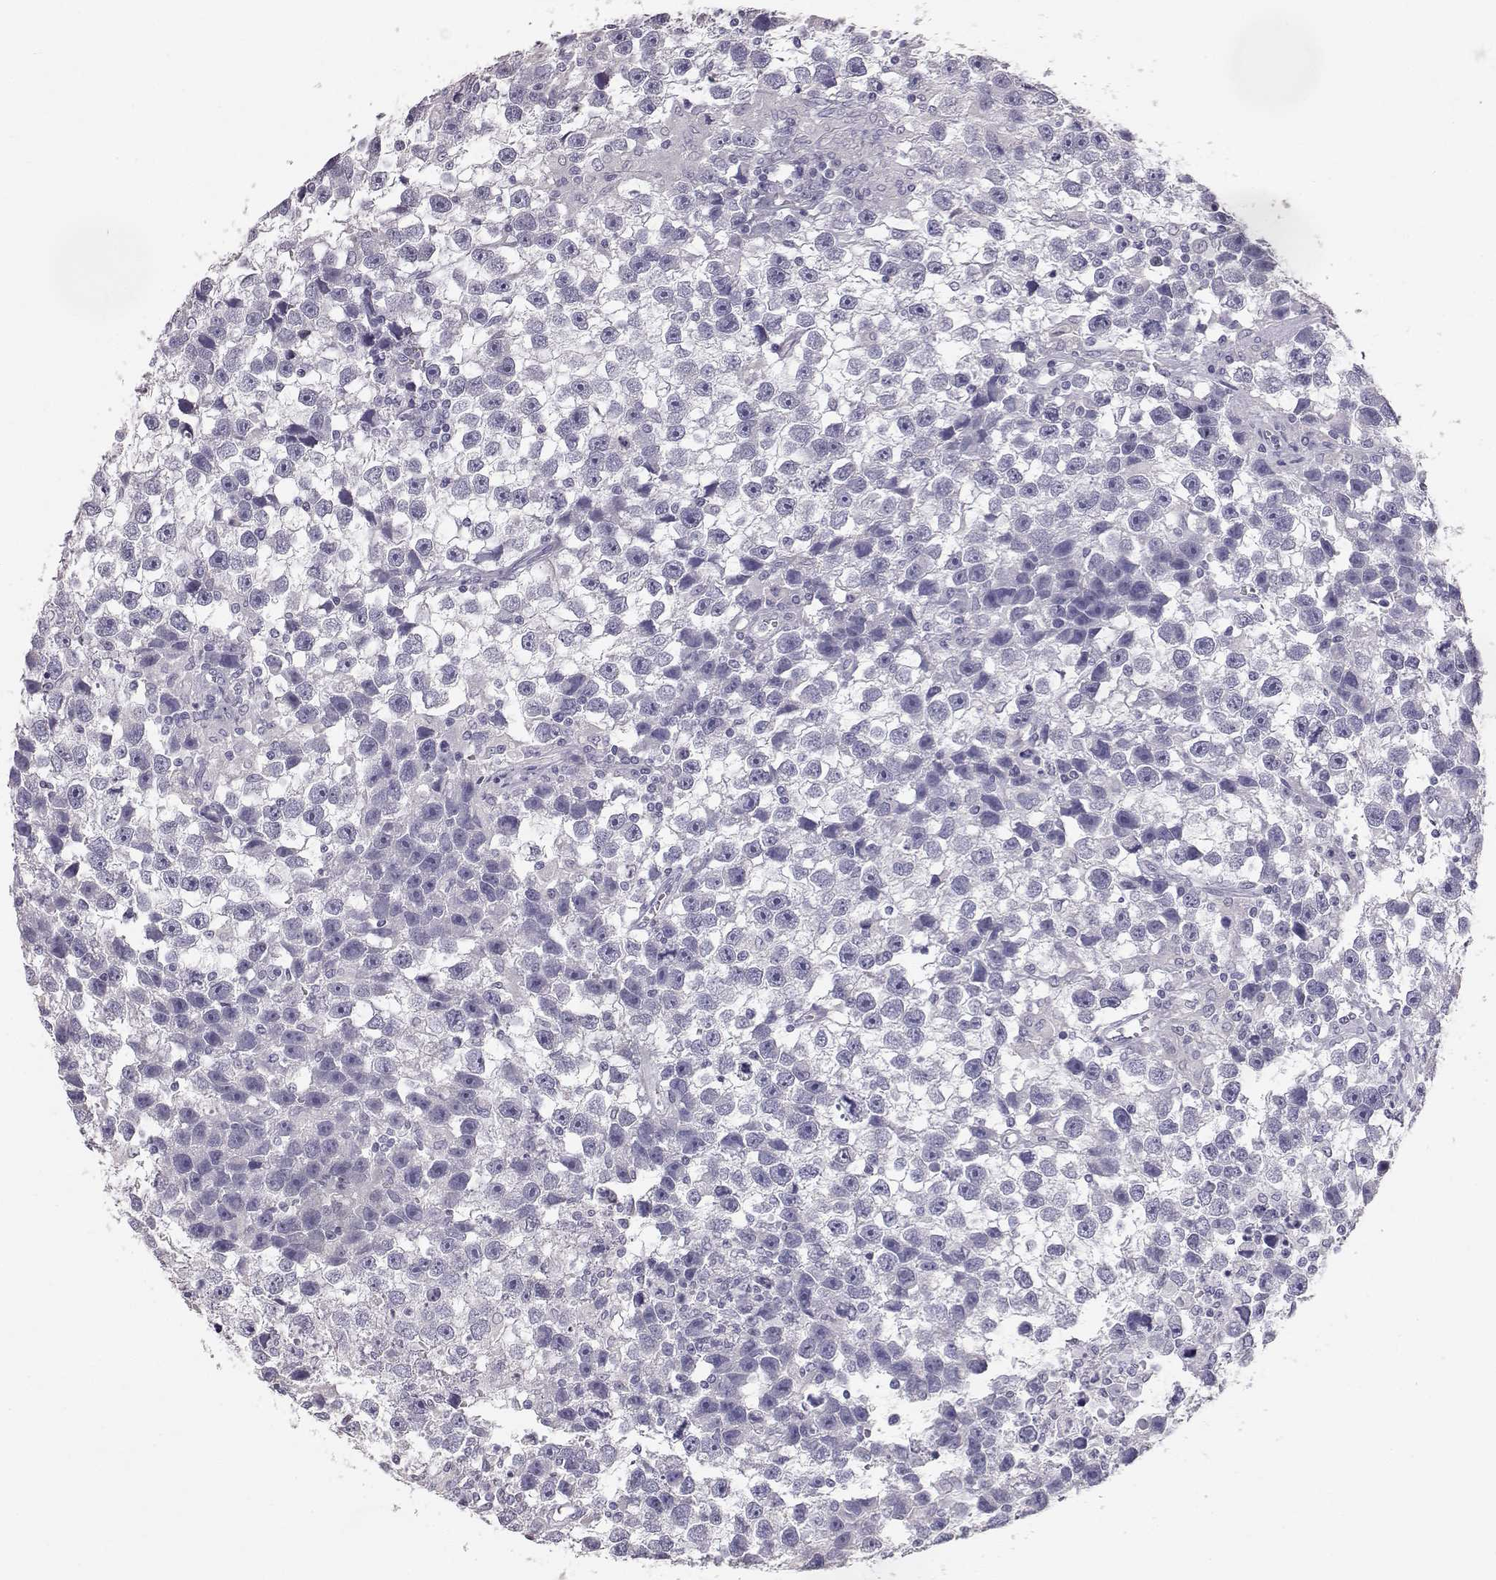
{"staining": {"intensity": "negative", "quantity": "none", "location": "none"}, "tissue": "testis cancer", "cell_type": "Tumor cells", "image_type": "cancer", "snomed": [{"axis": "morphology", "description": "Seminoma, NOS"}, {"axis": "topography", "description": "Testis"}], "caption": "A high-resolution image shows immunohistochemistry (IHC) staining of seminoma (testis), which exhibits no significant staining in tumor cells.", "gene": "KRT33A", "patient": {"sex": "male", "age": 43}}